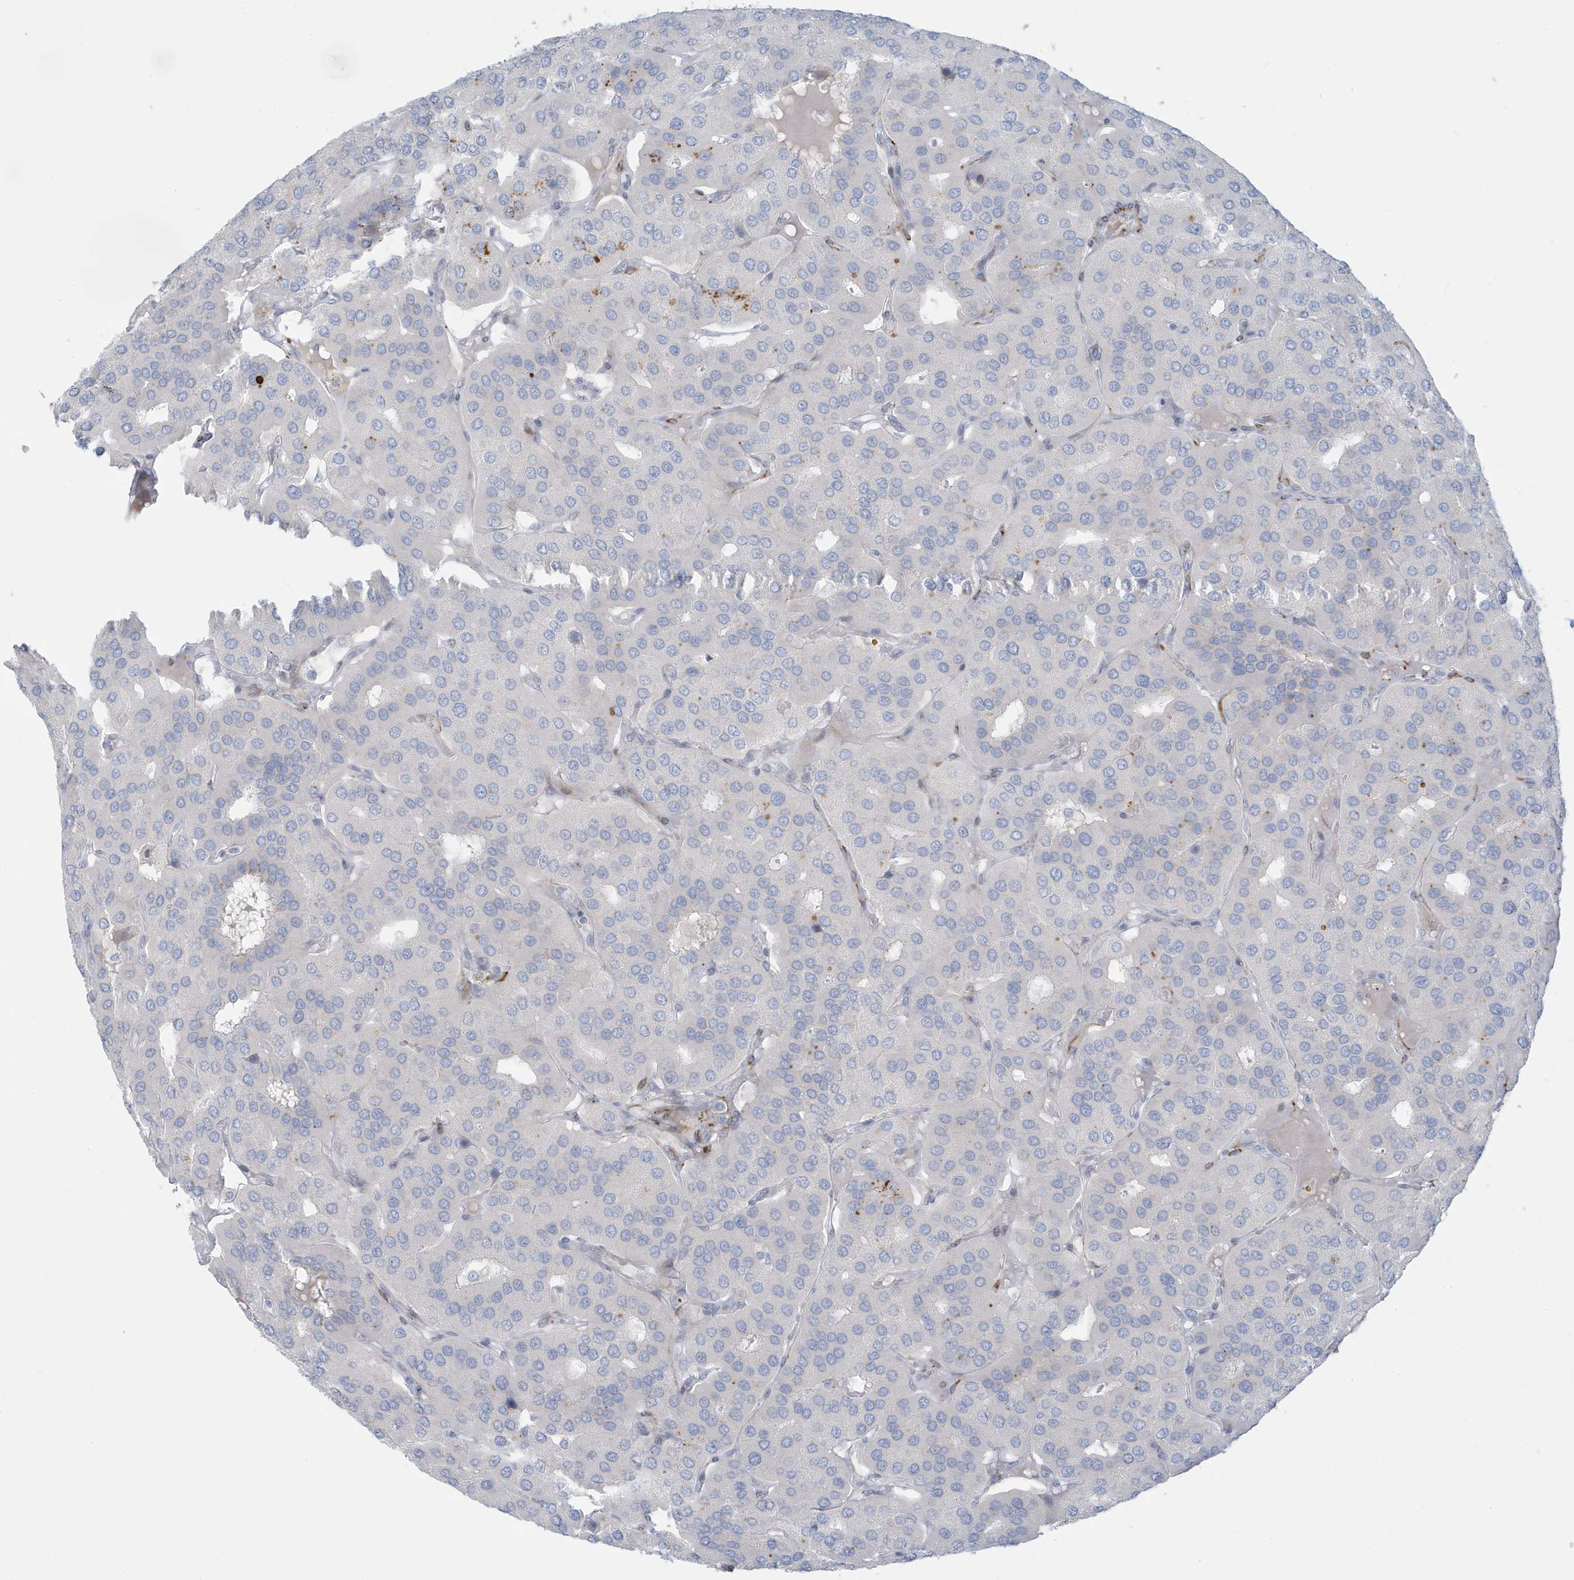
{"staining": {"intensity": "negative", "quantity": "none", "location": "none"}, "tissue": "parathyroid gland", "cell_type": "Glandular cells", "image_type": "normal", "snomed": [{"axis": "morphology", "description": "Normal tissue, NOS"}, {"axis": "morphology", "description": "Adenoma, NOS"}, {"axis": "topography", "description": "Parathyroid gland"}], "caption": "Immunohistochemistry (IHC) micrograph of unremarkable parathyroid gland: human parathyroid gland stained with DAB (3,3'-diaminobenzidine) exhibits no significant protein expression in glandular cells. (IHC, brightfield microscopy, high magnification).", "gene": "PERM1", "patient": {"sex": "female", "age": 86}}